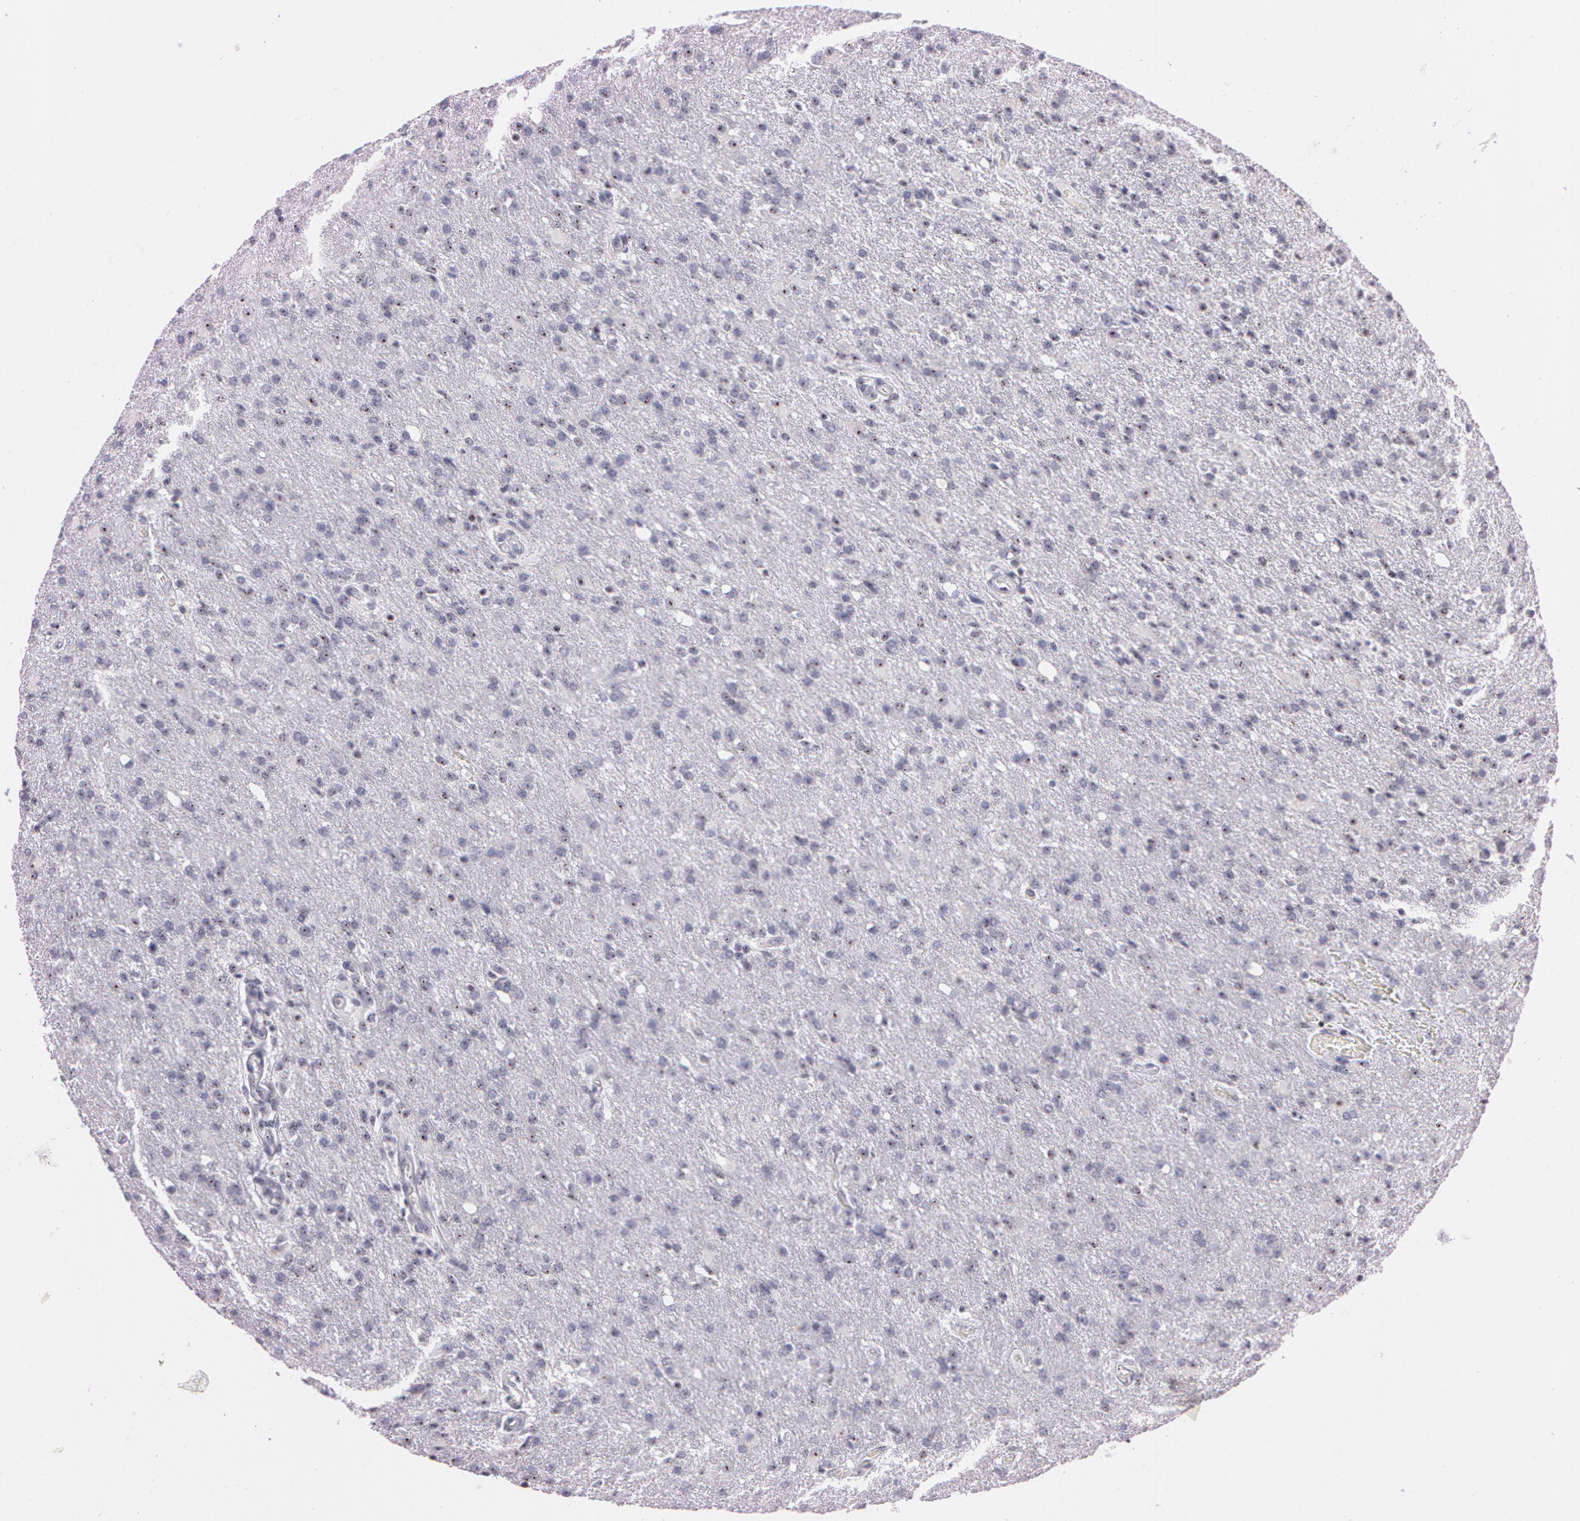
{"staining": {"intensity": "weak", "quantity": "25%-75%", "location": "nuclear"}, "tissue": "glioma", "cell_type": "Tumor cells", "image_type": "cancer", "snomed": [{"axis": "morphology", "description": "Glioma, malignant, High grade"}, {"axis": "topography", "description": "Brain"}], "caption": "This image exhibits immunohistochemistry (IHC) staining of glioma, with low weak nuclear positivity in about 25%-75% of tumor cells.", "gene": "FBL", "patient": {"sex": "male", "age": 68}}